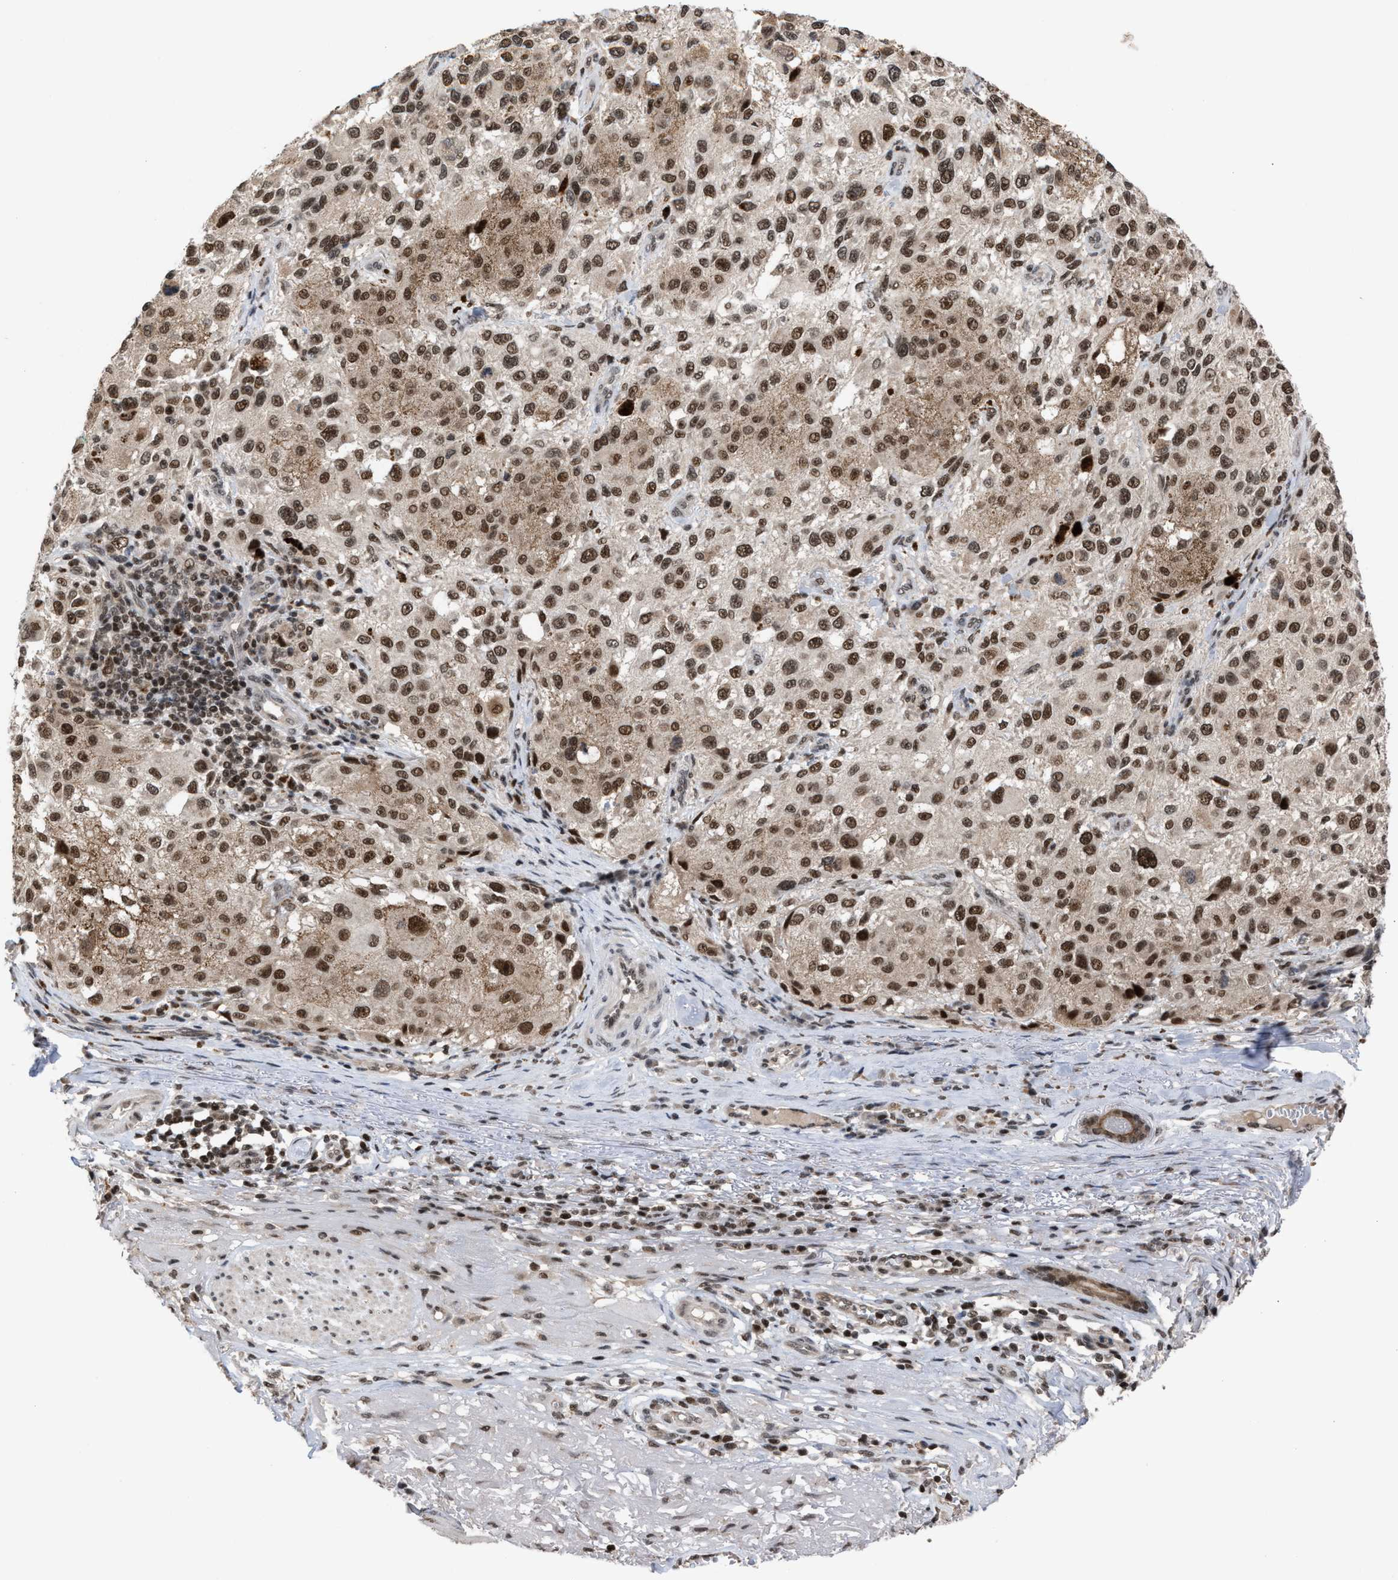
{"staining": {"intensity": "moderate", "quantity": ">75%", "location": "nuclear"}, "tissue": "melanoma", "cell_type": "Tumor cells", "image_type": "cancer", "snomed": [{"axis": "morphology", "description": "Necrosis, NOS"}, {"axis": "morphology", "description": "Malignant melanoma, NOS"}, {"axis": "topography", "description": "Skin"}], "caption": "Malignant melanoma stained with IHC displays moderate nuclear staining in about >75% of tumor cells.", "gene": "C9orf78", "patient": {"sex": "female", "age": 87}}